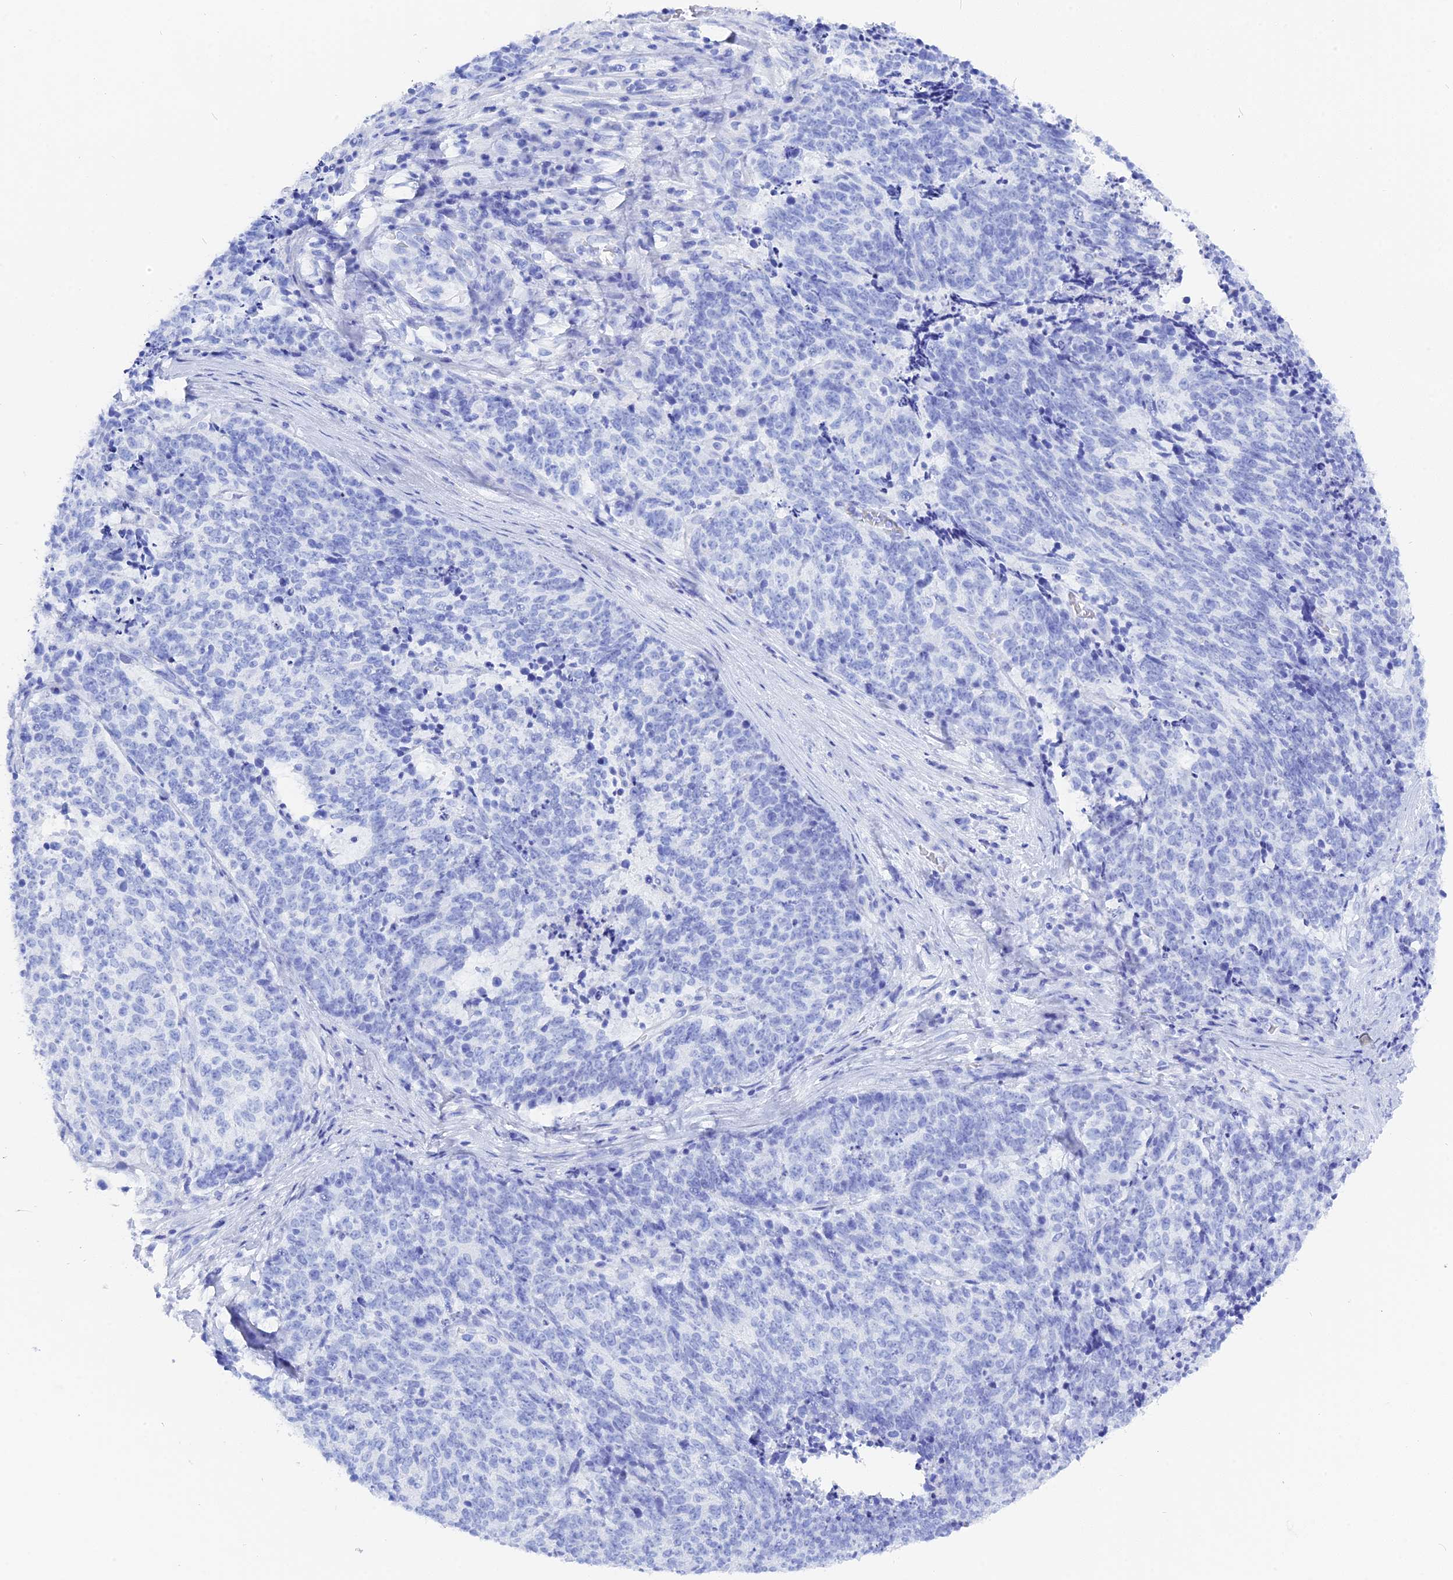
{"staining": {"intensity": "negative", "quantity": "none", "location": "none"}, "tissue": "cervical cancer", "cell_type": "Tumor cells", "image_type": "cancer", "snomed": [{"axis": "morphology", "description": "Squamous cell carcinoma, NOS"}, {"axis": "topography", "description": "Cervix"}], "caption": "There is no significant expression in tumor cells of cervical squamous cell carcinoma.", "gene": "ADGRA1", "patient": {"sex": "female", "age": 29}}